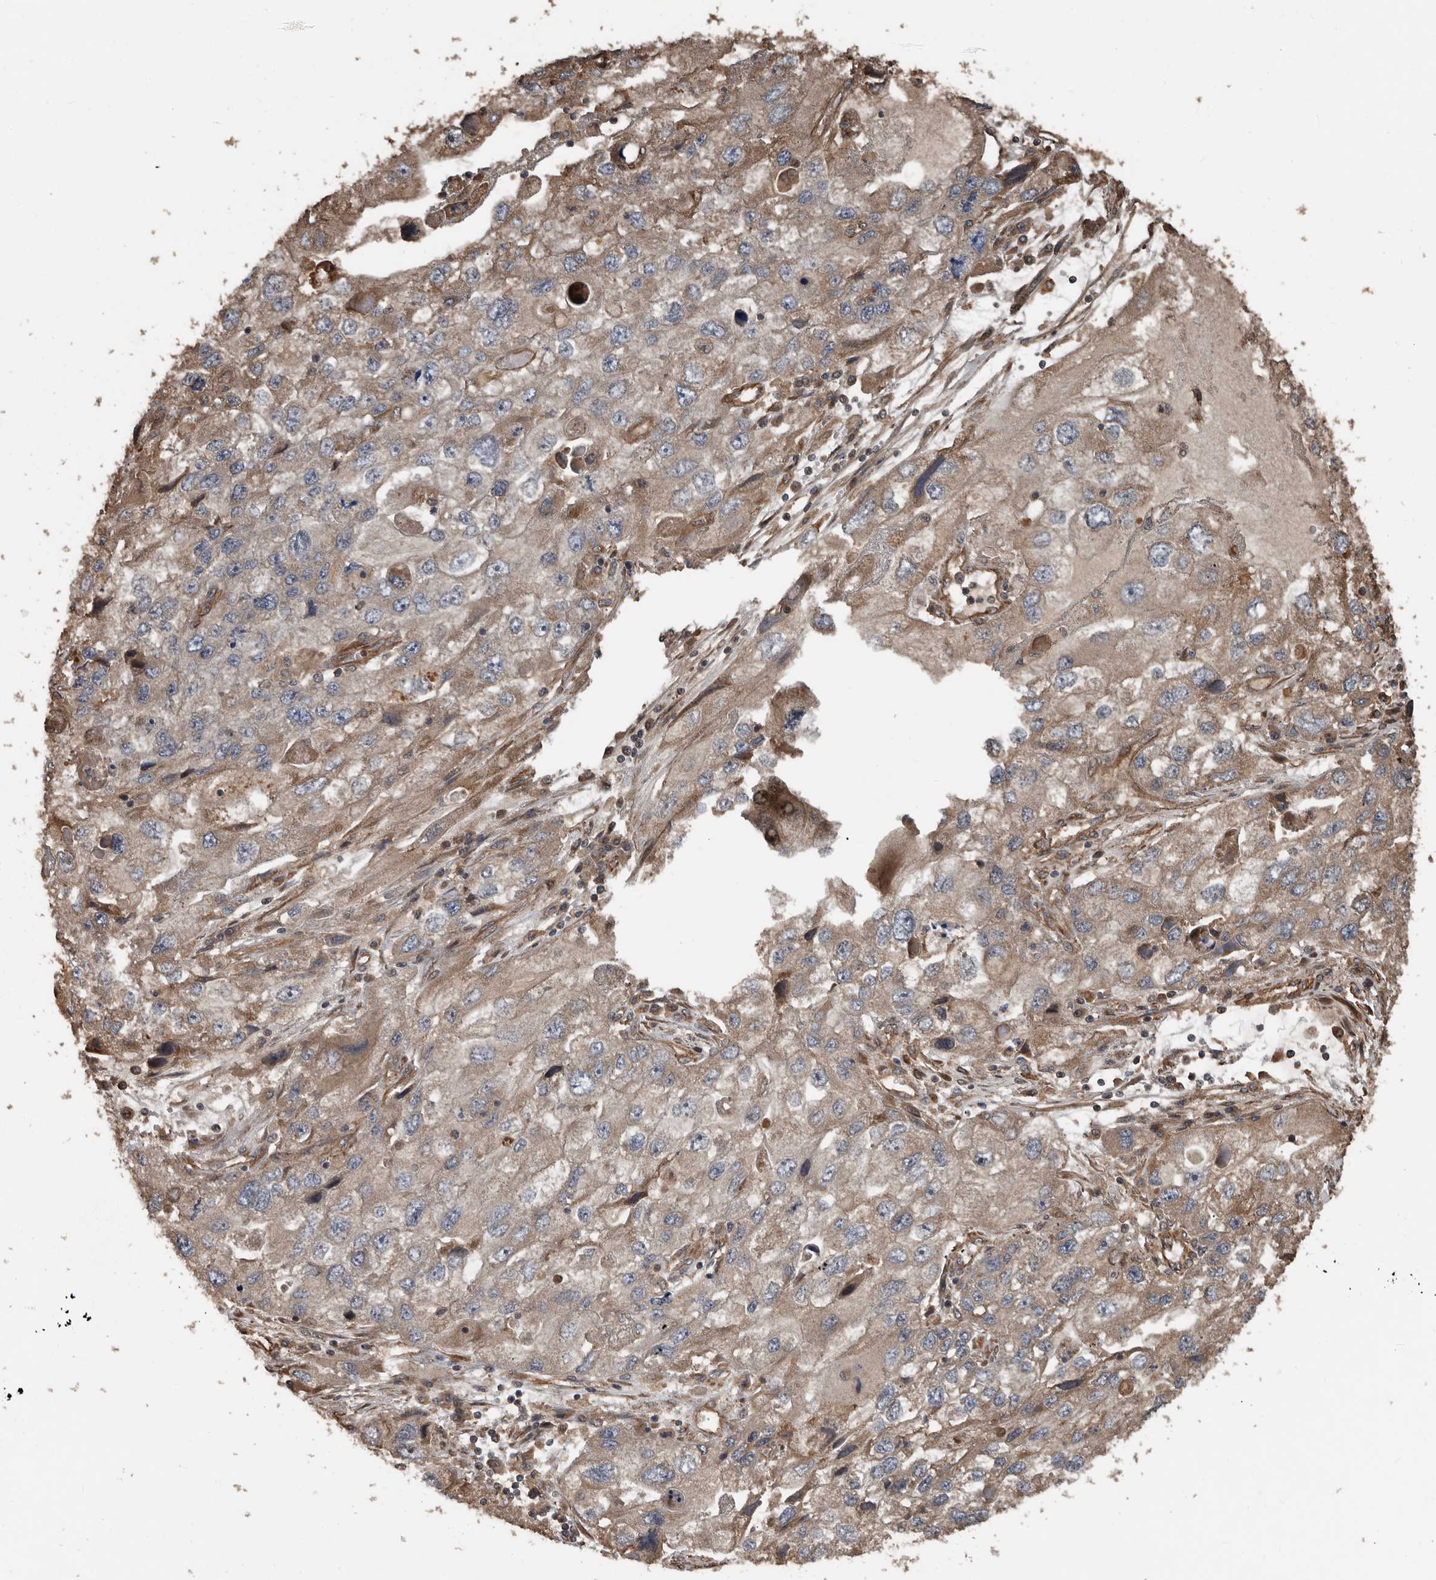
{"staining": {"intensity": "weak", "quantity": ">75%", "location": "cytoplasmic/membranous"}, "tissue": "endometrial cancer", "cell_type": "Tumor cells", "image_type": "cancer", "snomed": [{"axis": "morphology", "description": "Adenocarcinoma, NOS"}, {"axis": "topography", "description": "Endometrium"}], "caption": "Tumor cells reveal weak cytoplasmic/membranous expression in about >75% of cells in endometrial cancer (adenocarcinoma).", "gene": "YOD1", "patient": {"sex": "female", "age": 49}}